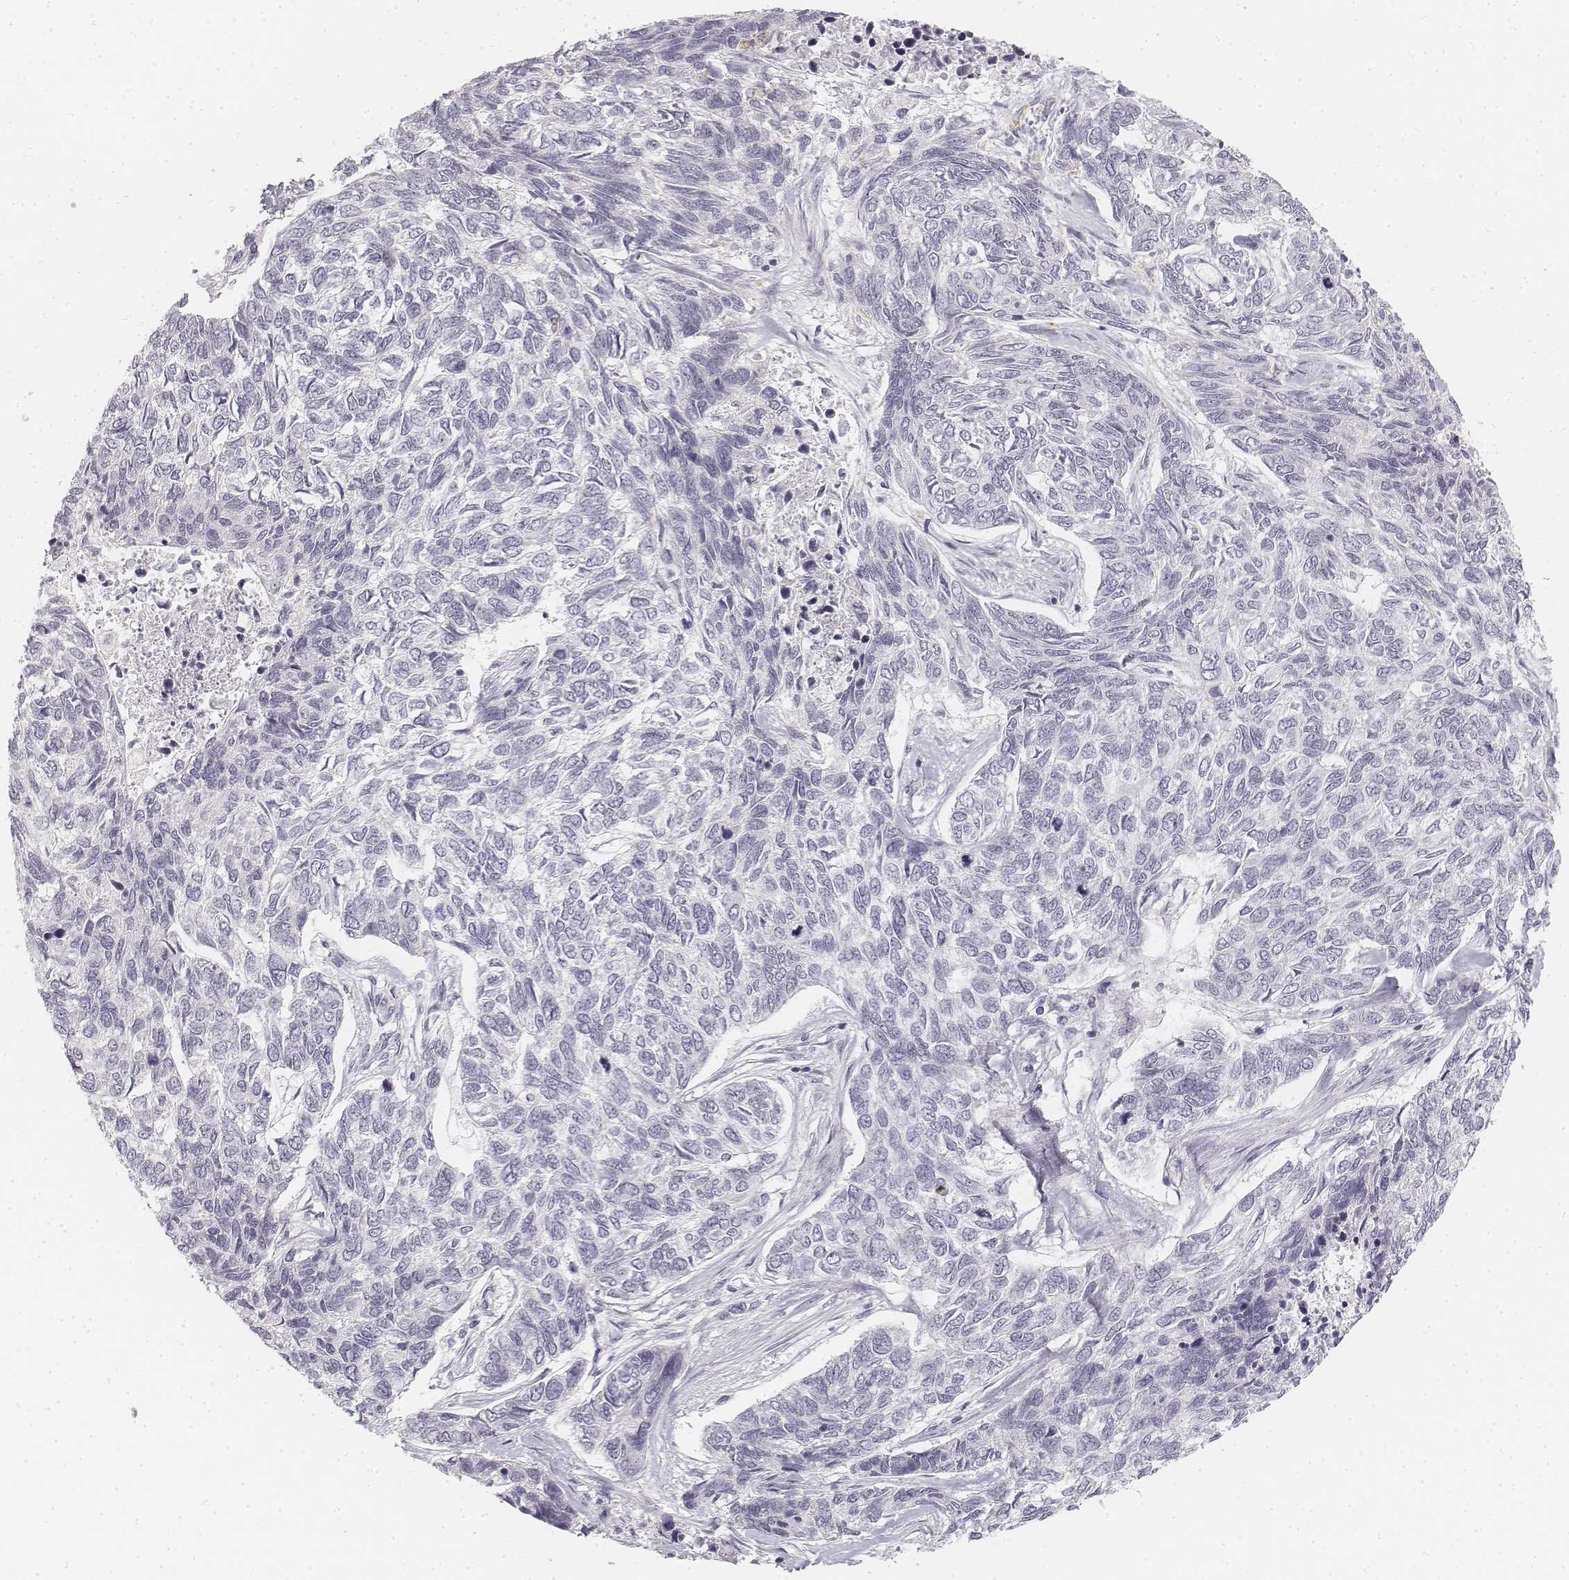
{"staining": {"intensity": "negative", "quantity": "none", "location": "none"}, "tissue": "skin cancer", "cell_type": "Tumor cells", "image_type": "cancer", "snomed": [{"axis": "morphology", "description": "Basal cell carcinoma"}, {"axis": "topography", "description": "Skin"}], "caption": "An image of human skin cancer (basal cell carcinoma) is negative for staining in tumor cells.", "gene": "DSG4", "patient": {"sex": "female", "age": 65}}